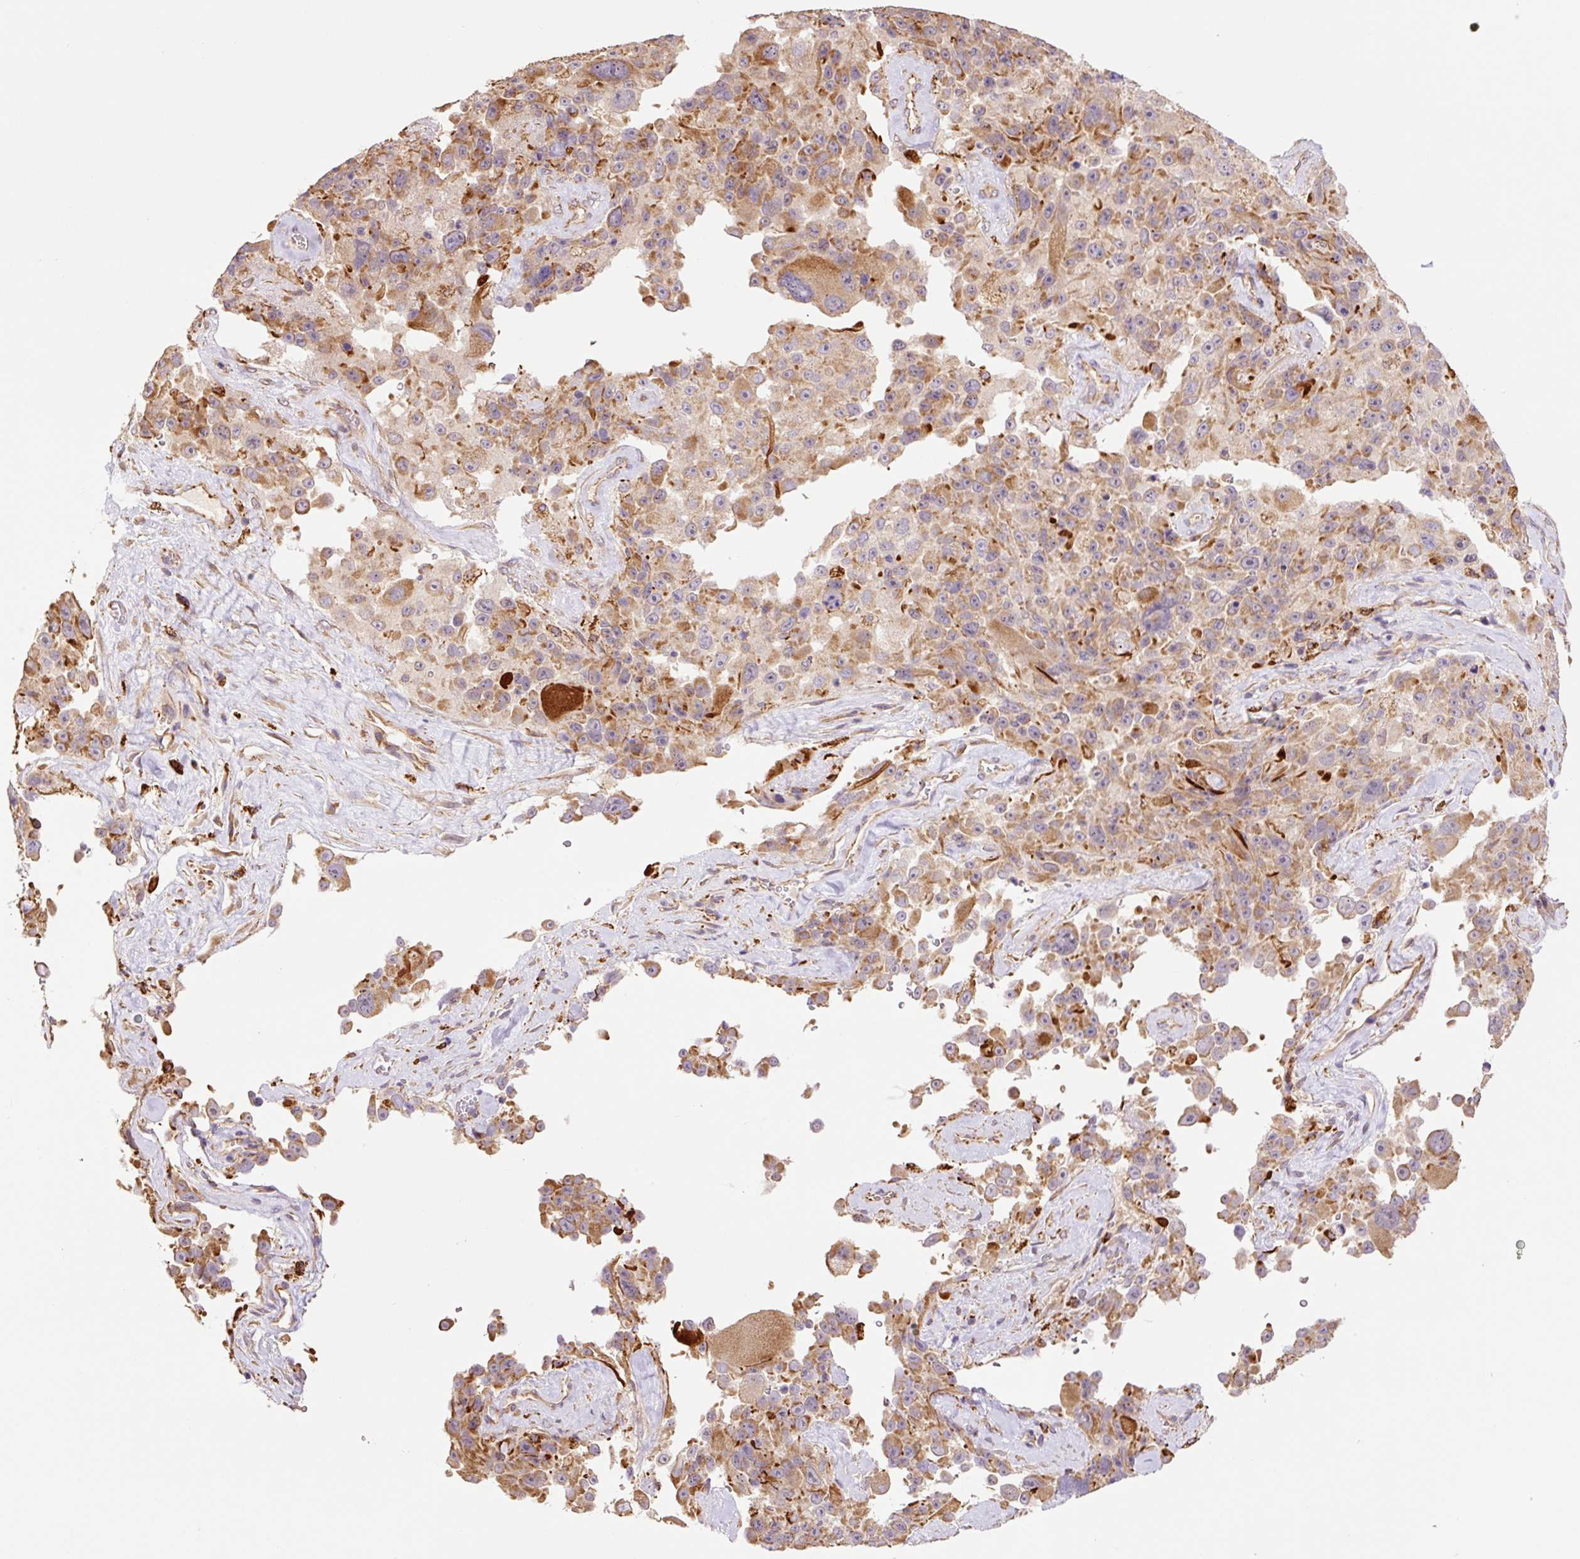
{"staining": {"intensity": "moderate", "quantity": ">75%", "location": "cytoplasmic/membranous"}, "tissue": "melanoma", "cell_type": "Tumor cells", "image_type": "cancer", "snomed": [{"axis": "morphology", "description": "Malignant melanoma, Metastatic site"}, {"axis": "topography", "description": "Lymph node"}], "caption": "A medium amount of moderate cytoplasmic/membranous staining is present in approximately >75% of tumor cells in melanoma tissue.", "gene": "PCK2", "patient": {"sex": "male", "age": 62}}